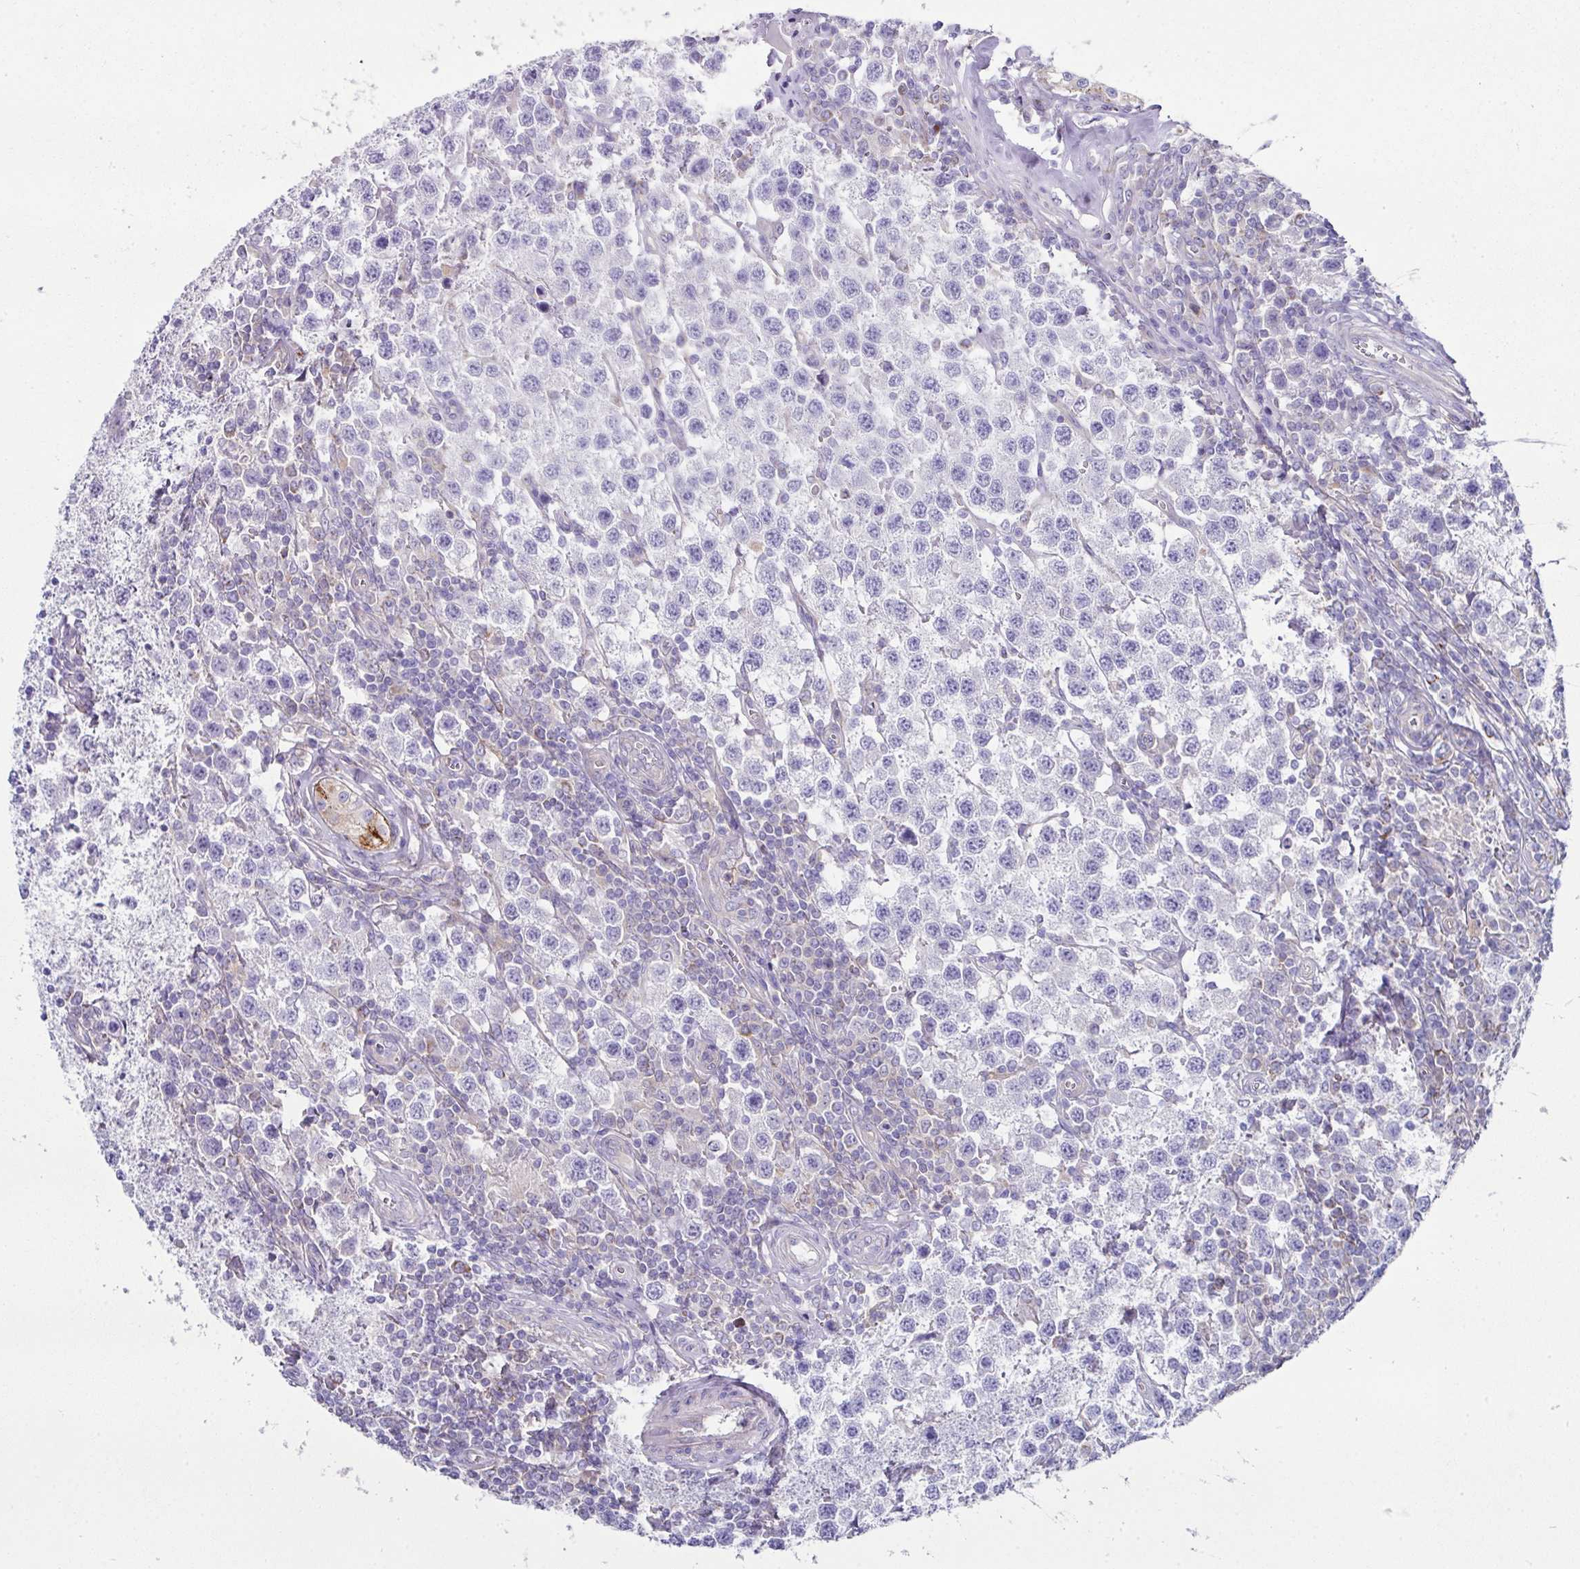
{"staining": {"intensity": "negative", "quantity": "none", "location": "none"}, "tissue": "testis cancer", "cell_type": "Tumor cells", "image_type": "cancer", "snomed": [{"axis": "morphology", "description": "Seminoma, NOS"}, {"axis": "topography", "description": "Testis"}], "caption": "Immunohistochemistry micrograph of neoplastic tissue: human testis cancer stained with DAB demonstrates no significant protein expression in tumor cells.", "gene": "CLDN1", "patient": {"sex": "male", "age": 34}}